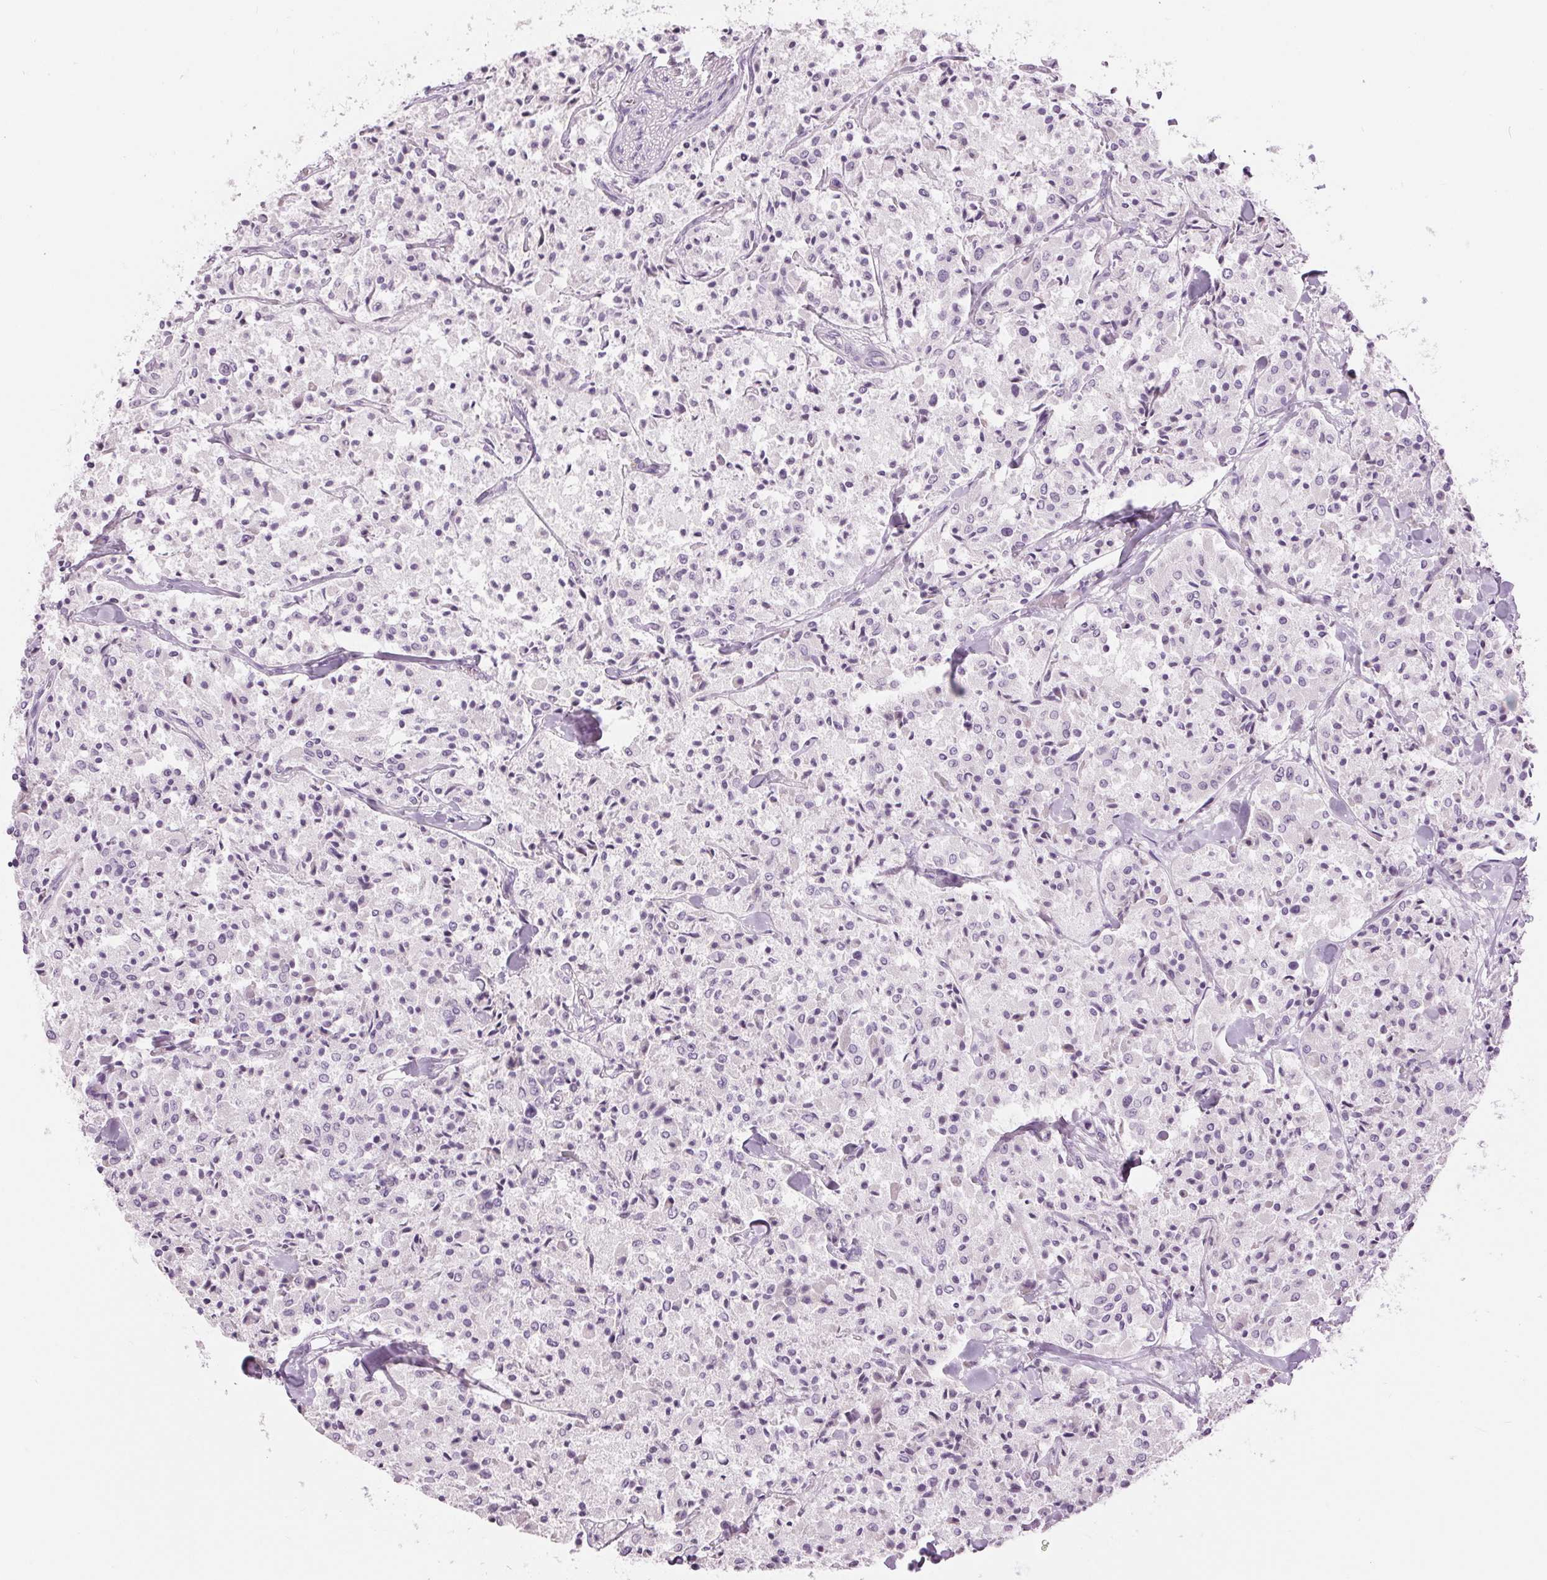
{"staining": {"intensity": "negative", "quantity": "none", "location": "none"}, "tissue": "carcinoid", "cell_type": "Tumor cells", "image_type": "cancer", "snomed": [{"axis": "morphology", "description": "Carcinoid, malignant, NOS"}, {"axis": "topography", "description": "Lung"}], "caption": "Histopathology image shows no protein staining in tumor cells of malignant carcinoid tissue.", "gene": "MISP", "patient": {"sex": "male", "age": 71}}